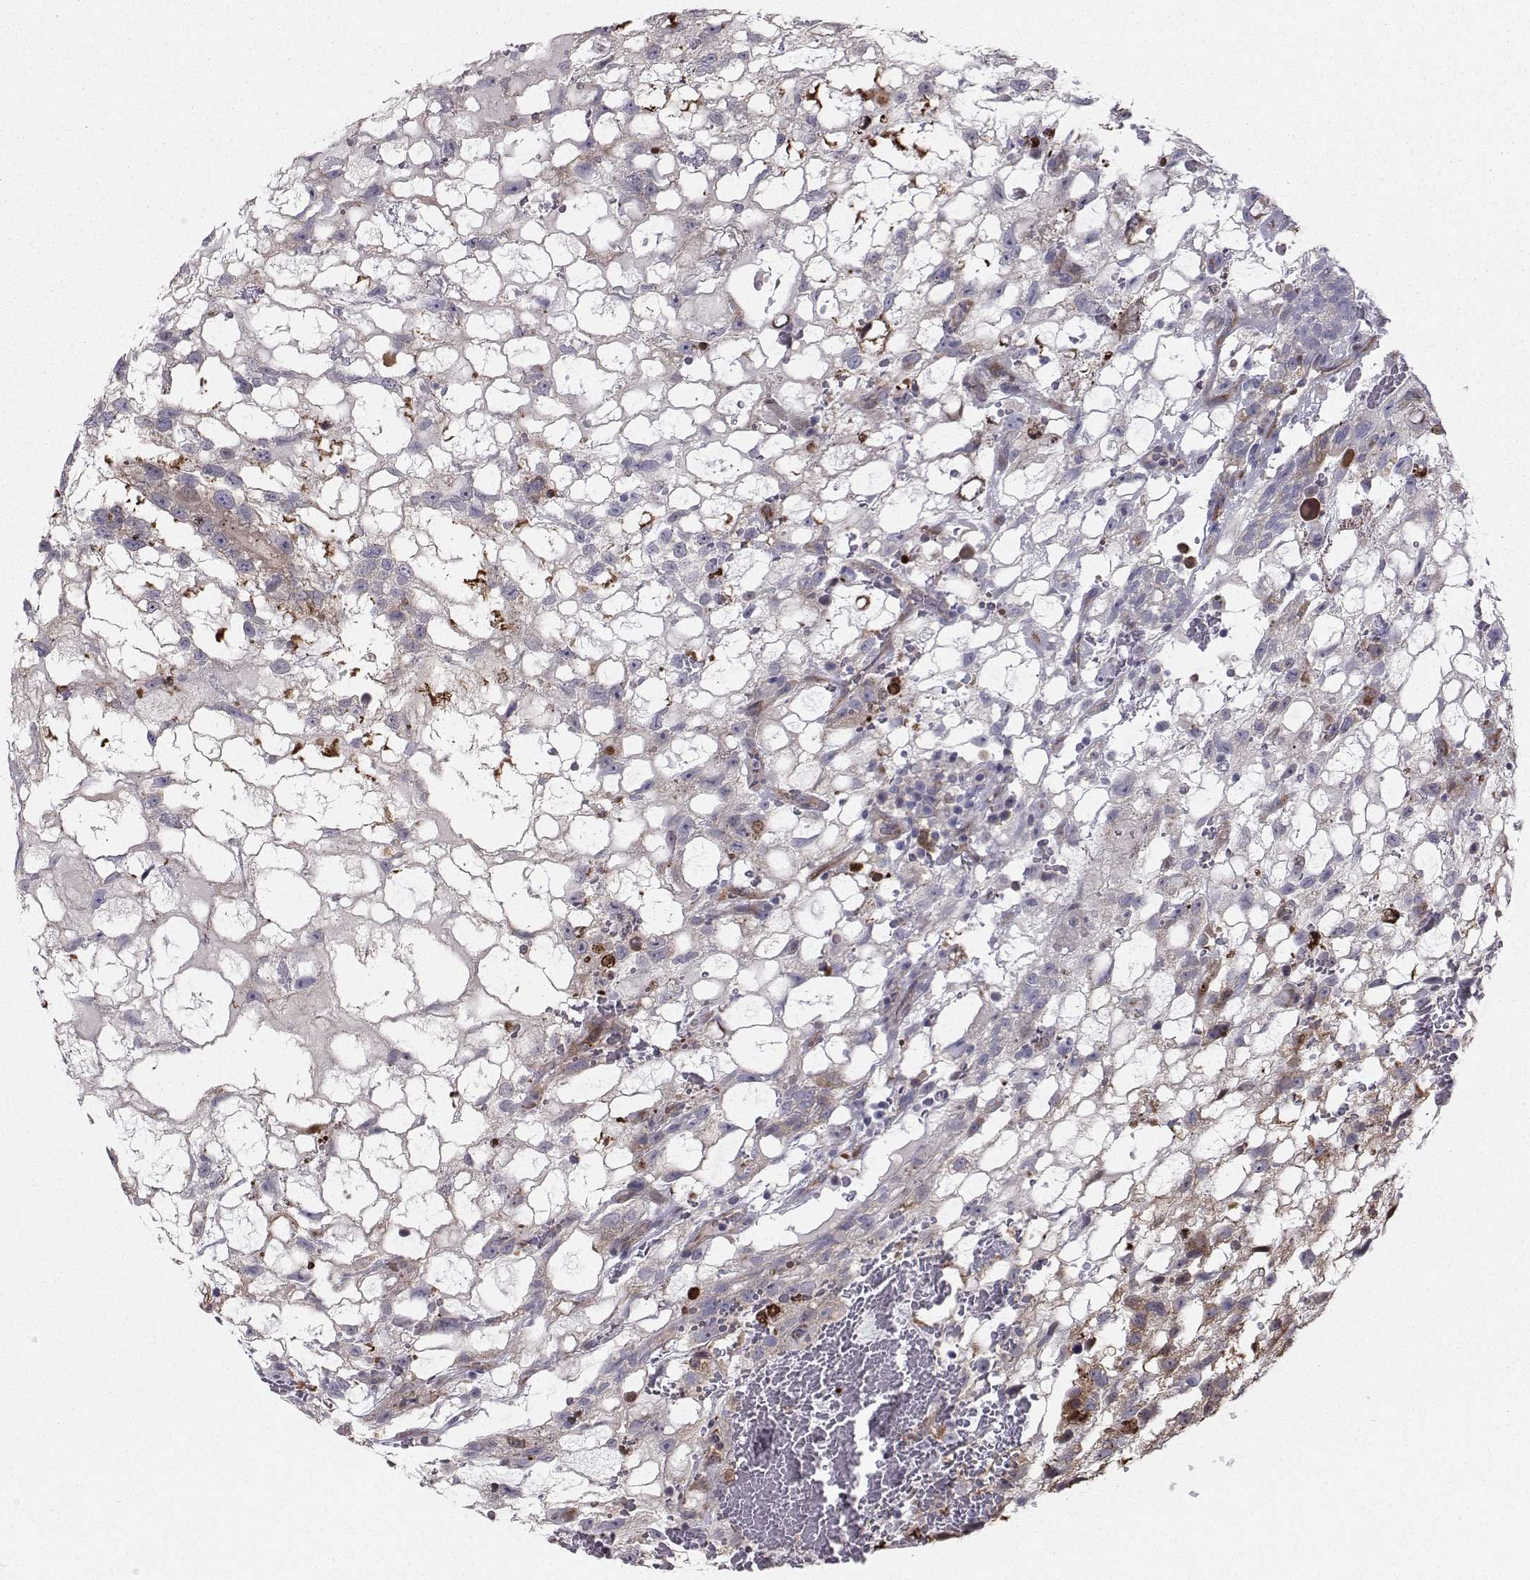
{"staining": {"intensity": "weak", "quantity": "<25%", "location": "cytoplasmic/membranous"}, "tissue": "testis cancer", "cell_type": "Tumor cells", "image_type": "cancer", "snomed": [{"axis": "morphology", "description": "Normal tissue, NOS"}, {"axis": "morphology", "description": "Carcinoma, Embryonal, NOS"}, {"axis": "topography", "description": "Testis"}, {"axis": "topography", "description": "Epididymis"}], "caption": "Micrograph shows no significant protein staining in tumor cells of testis embryonal carcinoma.", "gene": "HSP90AB1", "patient": {"sex": "male", "age": 32}}